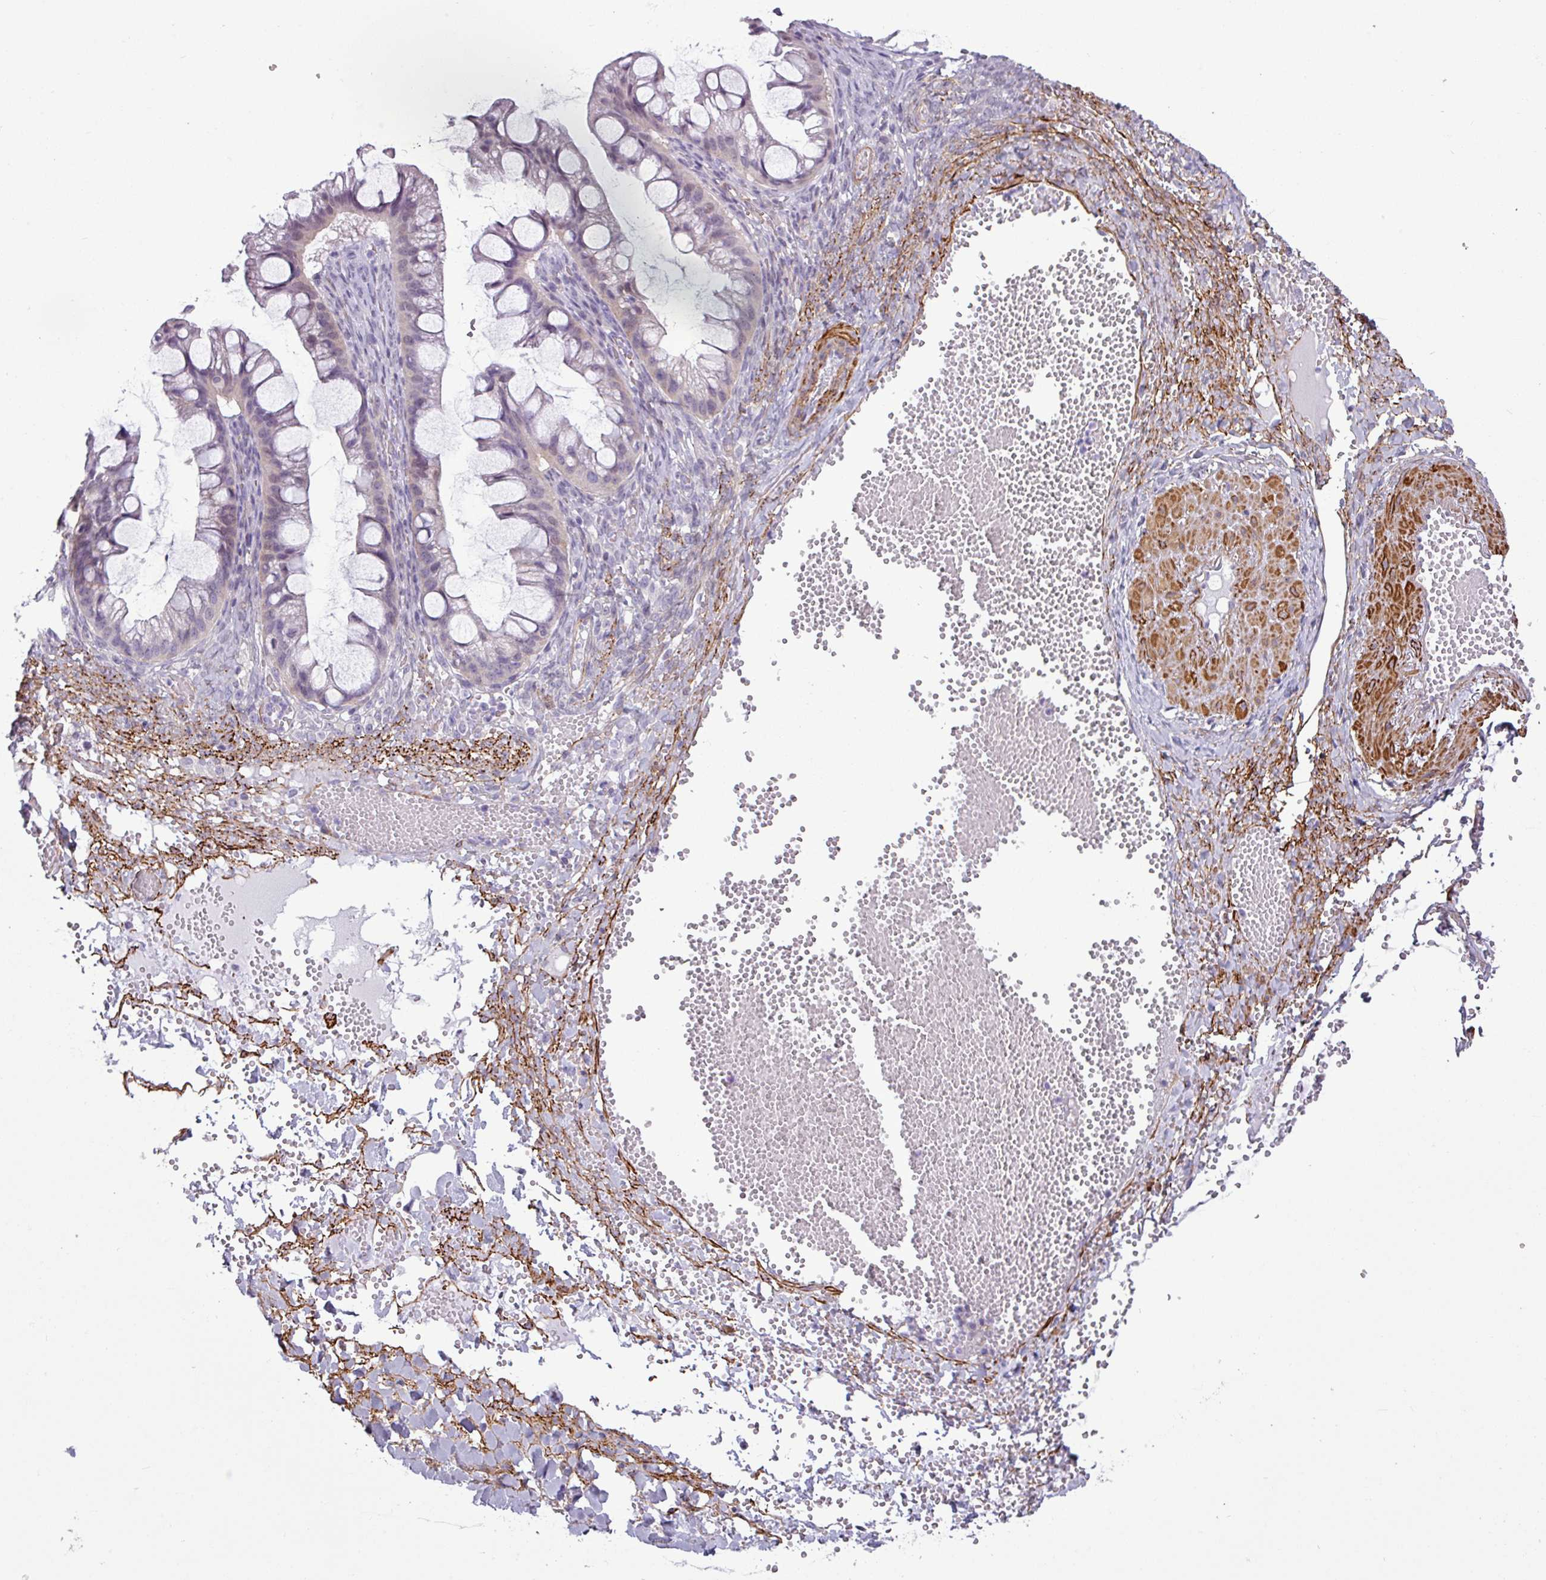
{"staining": {"intensity": "negative", "quantity": "none", "location": "none"}, "tissue": "ovarian cancer", "cell_type": "Tumor cells", "image_type": "cancer", "snomed": [{"axis": "morphology", "description": "Cystadenocarcinoma, mucinous, NOS"}, {"axis": "topography", "description": "Ovary"}], "caption": "Protein analysis of ovarian cancer shows no significant positivity in tumor cells.", "gene": "ATP10A", "patient": {"sex": "female", "age": 73}}